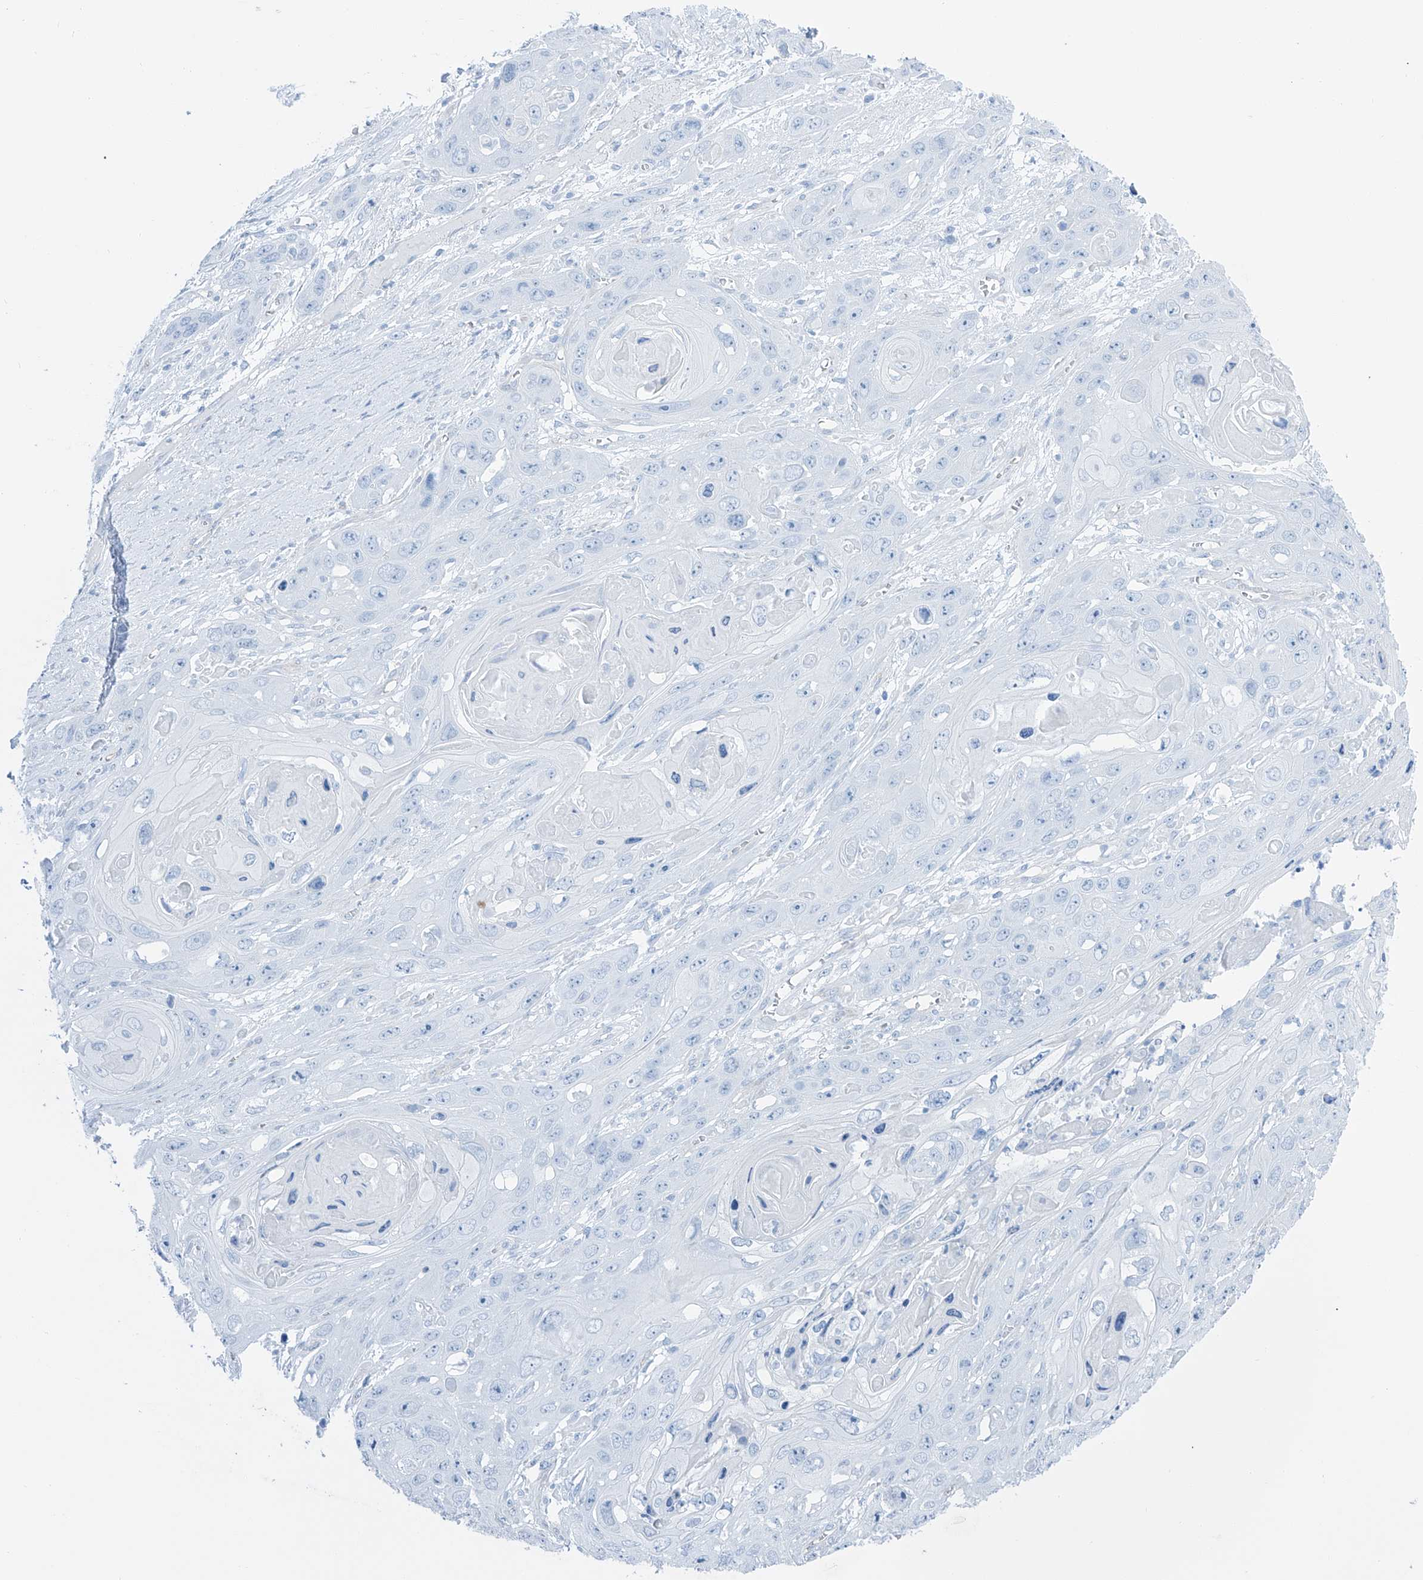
{"staining": {"intensity": "negative", "quantity": "none", "location": "none"}, "tissue": "skin cancer", "cell_type": "Tumor cells", "image_type": "cancer", "snomed": [{"axis": "morphology", "description": "Squamous cell carcinoma, NOS"}, {"axis": "topography", "description": "Skin"}], "caption": "This is a micrograph of IHC staining of skin squamous cell carcinoma, which shows no staining in tumor cells. The staining was performed using DAB (3,3'-diaminobenzidine) to visualize the protein expression in brown, while the nuclei were stained in blue with hematoxylin (Magnification: 20x).", "gene": "MAGI1", "patient": {"sex": "male", "age": 55}}